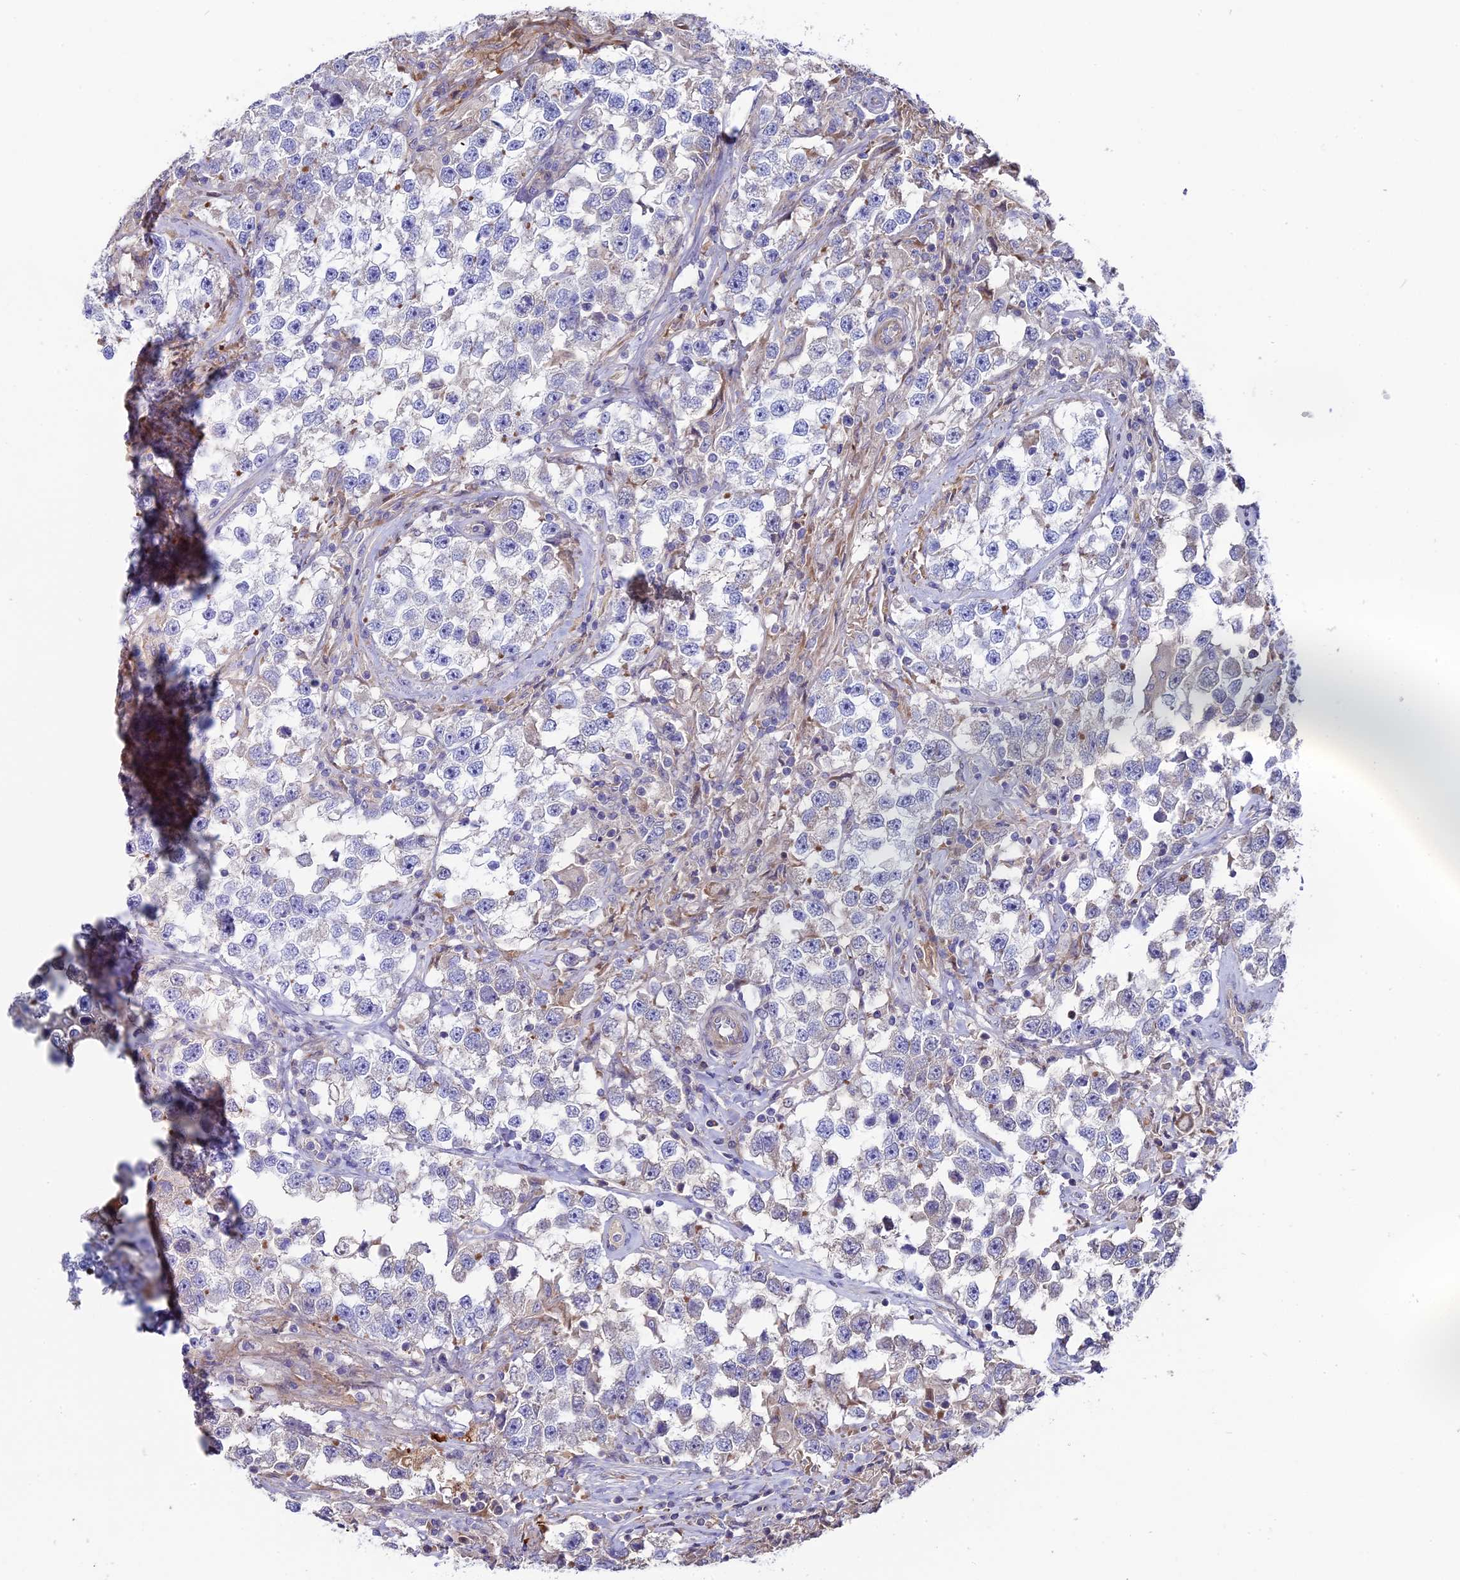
{"staining": {"intensity": "negative", "quantity": "none", "location": "none"}, "tissue": "testis cancer", "cell_type": "Tumor cells", "image_type": "cancer", "snomed": [{"axis": "morphology", "description": "Seminoma, NOS"}, {"axis": "topography", "description": "Testis"}], "caption": "Testis cancer was stained to show a protein in brown. There is no significant expression in tumor cells.", "gene": "PIGU", "patient": {"sex": "male", "age": 46}}